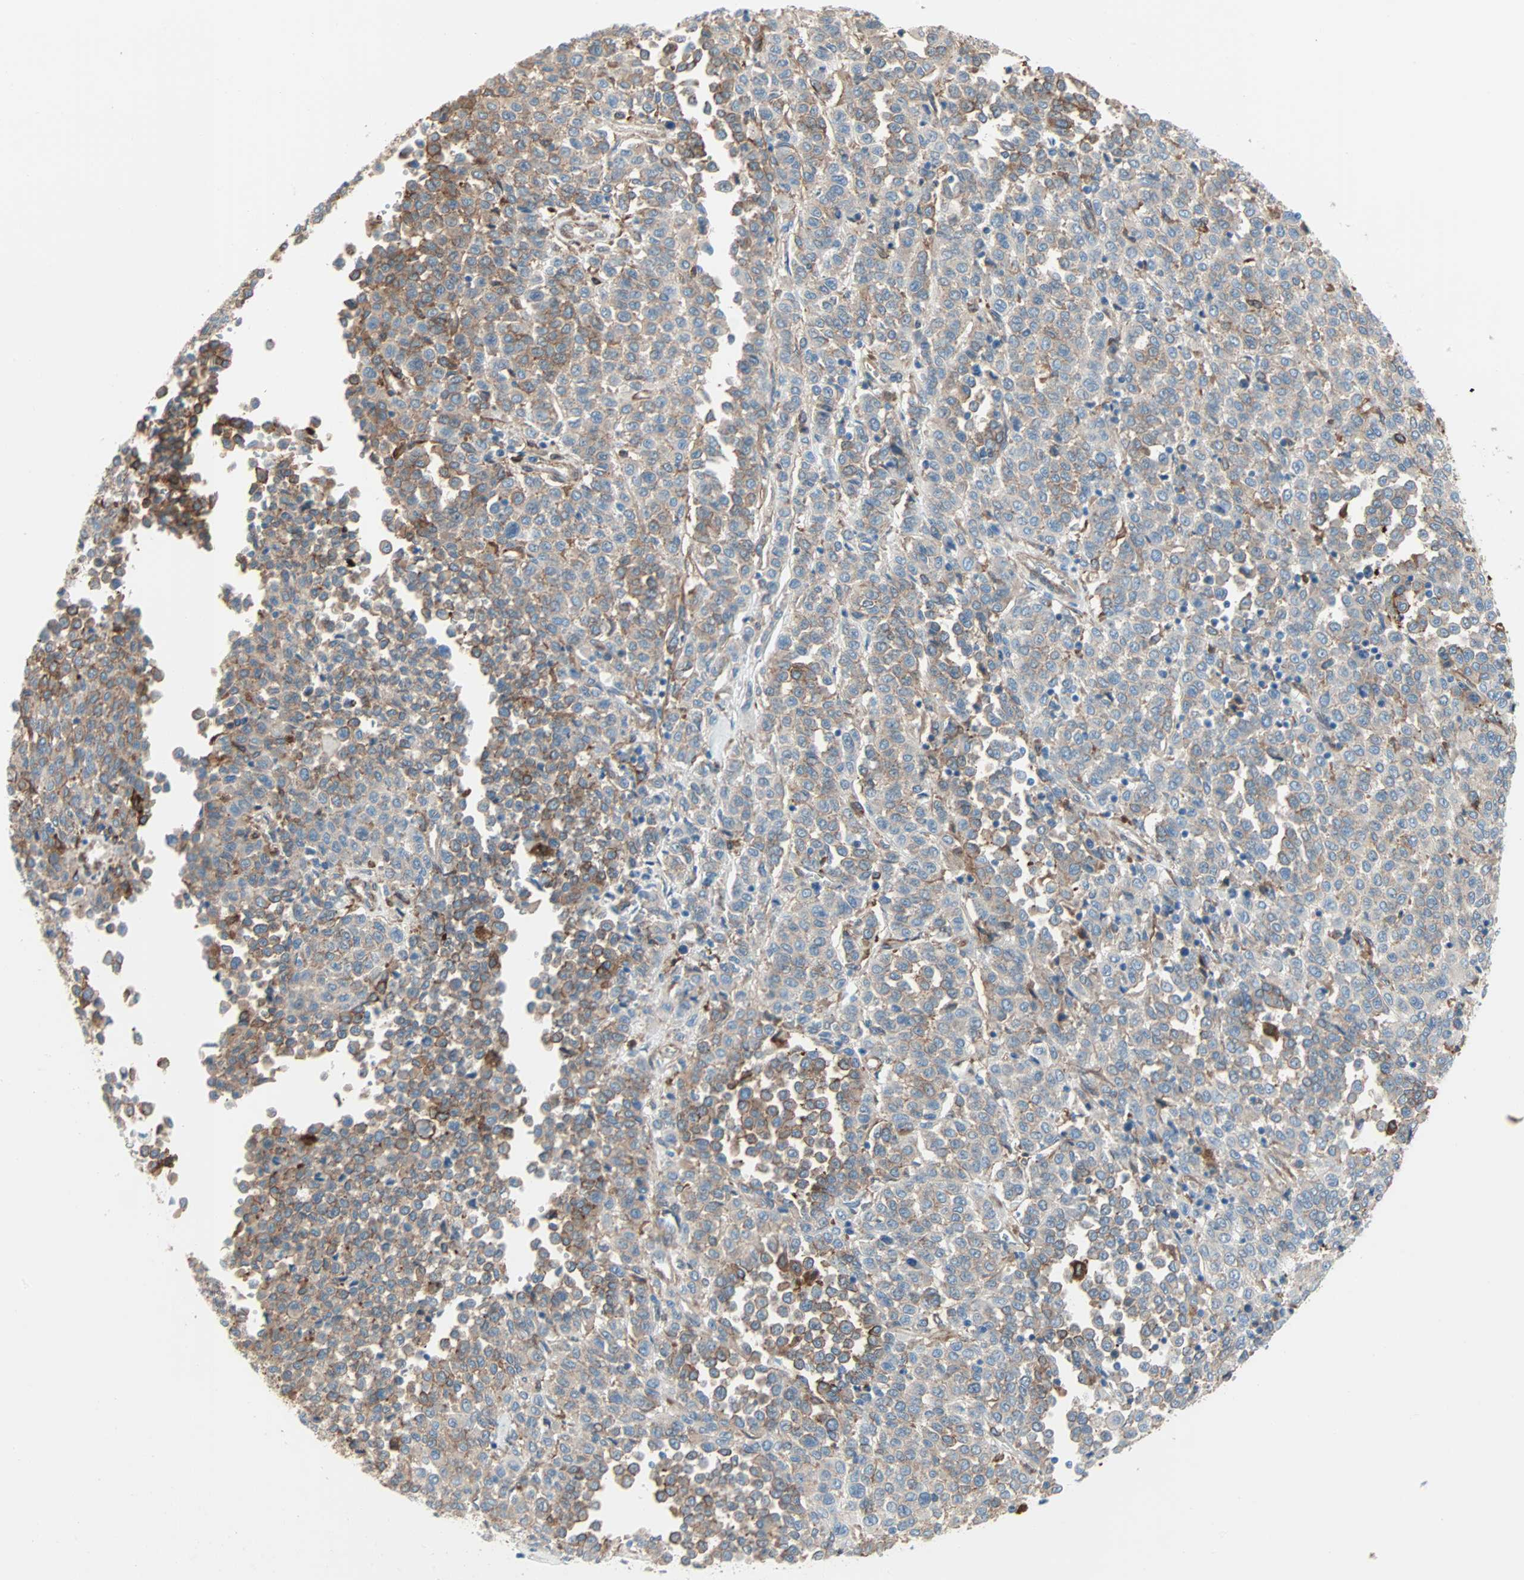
{"staining": {"intensity": "moderate", "quantity": ">75%", "location": "cytoplasmic/membranous"}, "tissue": "melanoma", "cell_type": "Tumor cells", "image_type": "cancer", "snomed": [{"axis": "morphology", "description": "Malignant melanoma, Metastatic site"}, {"axis": "topography", "description": "Pancreas"}], "caption": "Immunohistochemistry (IHC) photomicrograph of melanoma stained for a protein (brown), which reveals medium levels of moderate cytoplasmic/membranous expression in approximately >75% of tumor cells.", "gene": "EPB41L2", "patient": {"sex": "female", "age": 30}}